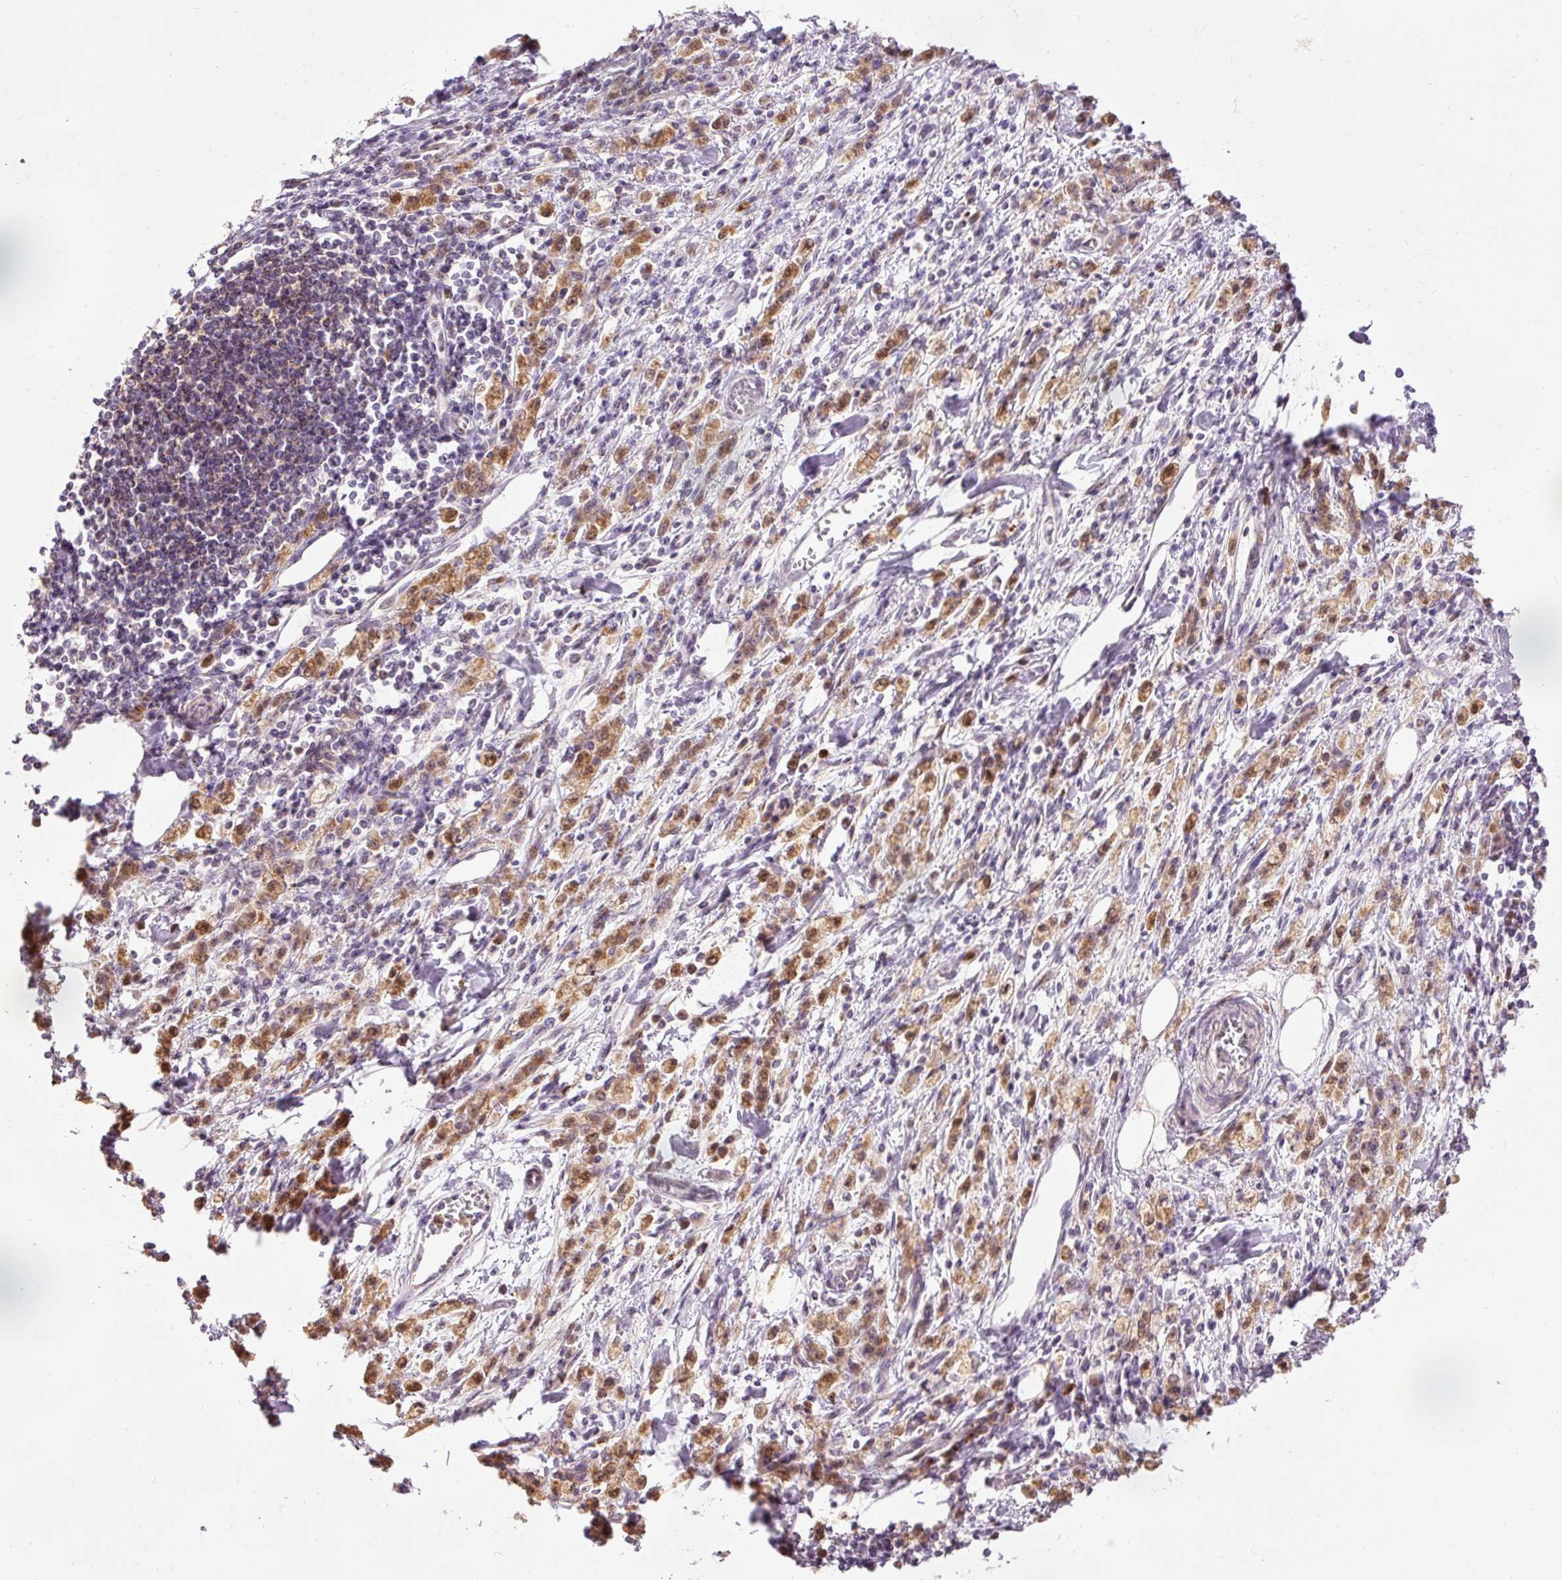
{"staining": {"intensity": "moderate", "quantity": ">75%", "location": "cytoplasmic/membranous"}, "tissue": "stomach cancer", "cell_type": "Tumor cells", "image_type": "cancer", "snomed": [{"axis": "morphology", "description": "Adenocarcinoma, NOS"}, {"axis": "topography", "description": "Stomach"}], "caption": "DAB immunohistochemical staining of human stomach adenocarcinoma reveals moderate cytoplasmic/membranous protein staining in about >75% of tumor cells.", "gene": "PRDX5", "patient": {"sex": "male", "age": 77}}